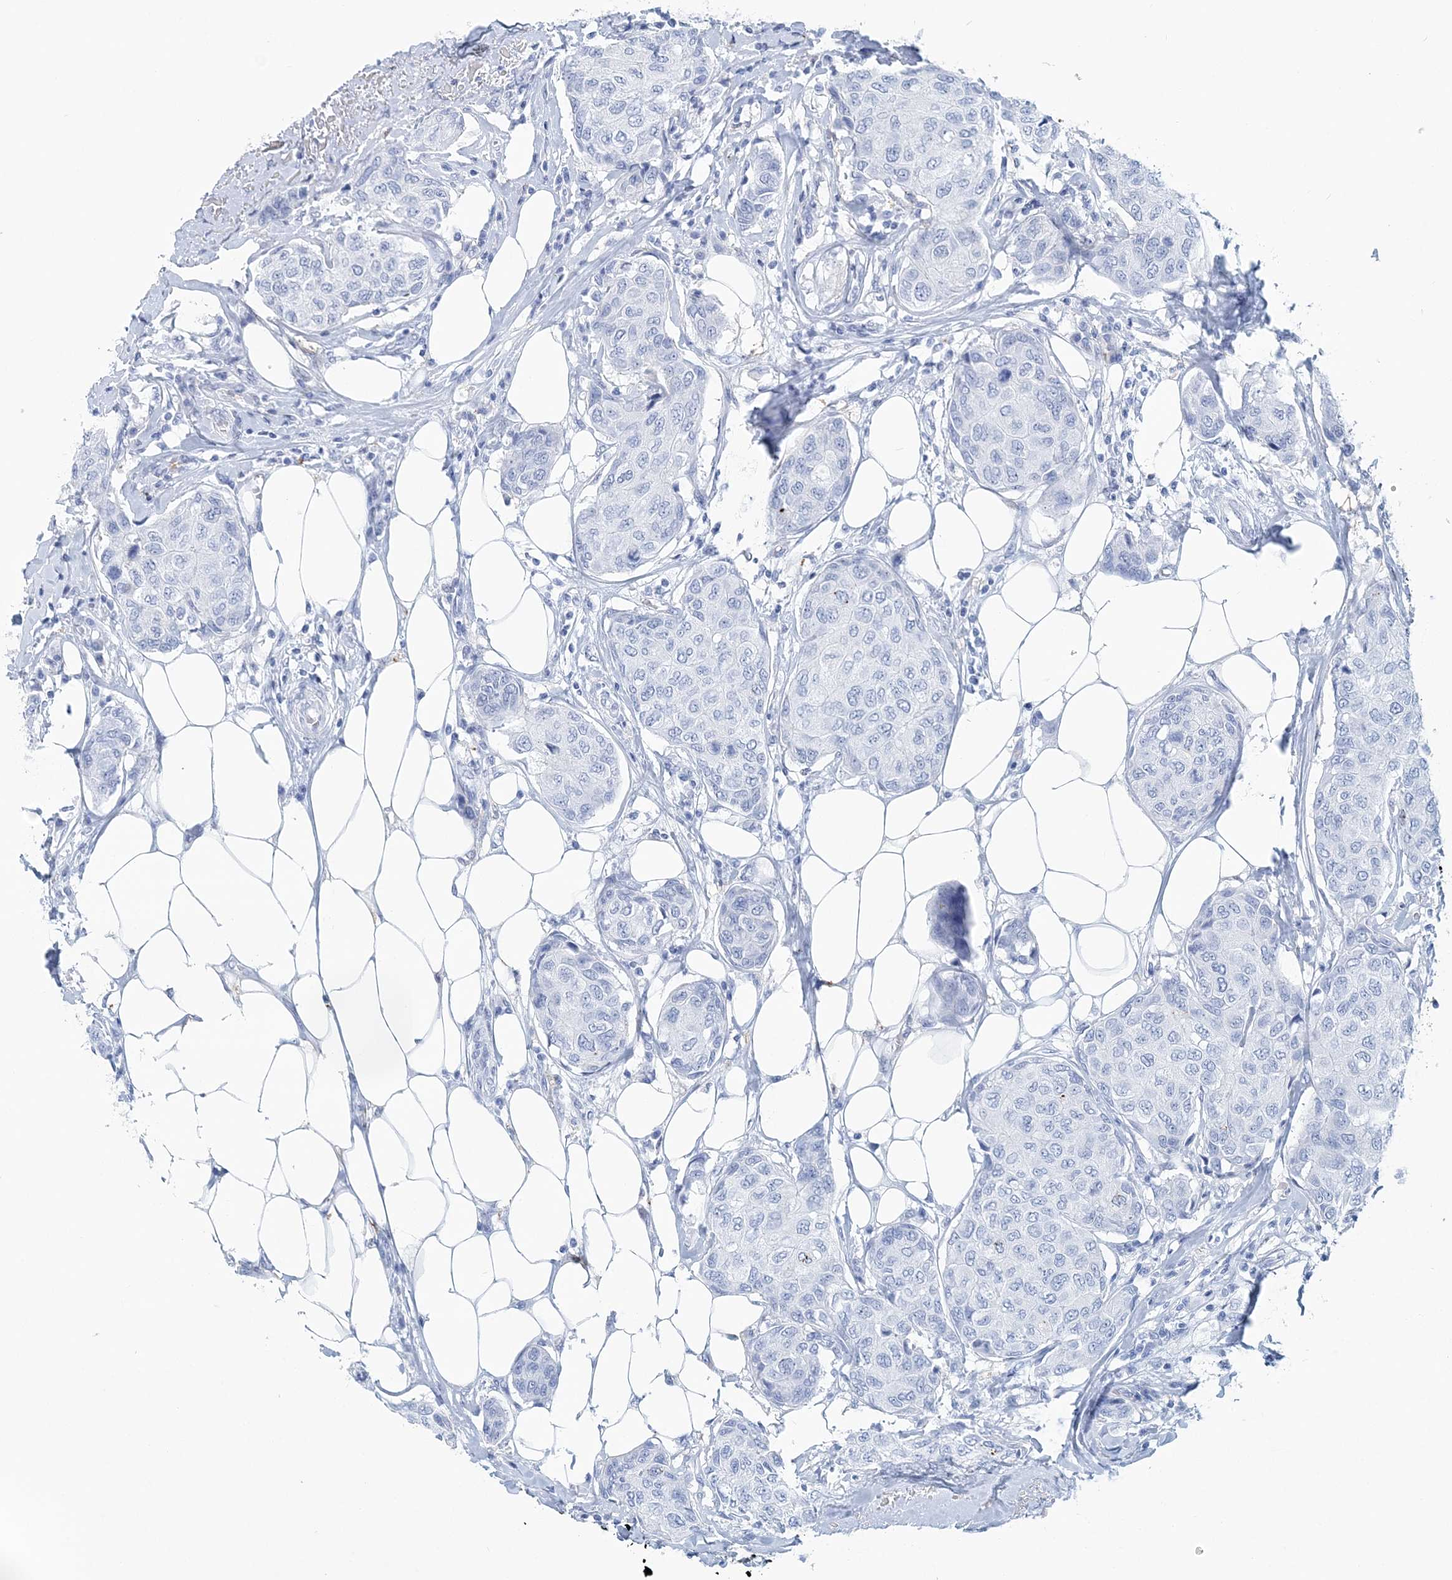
{"staining": {"intensity": "negative", "quantity": "none", "location": "none"}, "tissue": "breast cancer", "cell_type": "Tumor cells", "image_type": "cancer", "snomed": [{"axis": "morphology", "description": "Duct carcinoma"}, {"axis": "topography", "description": "Breast"}], "caption": "This is a micrograph of IHC staining of breast invasive ductal carcinoma, which shows no positivity in tumor cells.", "gene": "NKX6-1", "patient": {"sex": "female", "age": 80}}